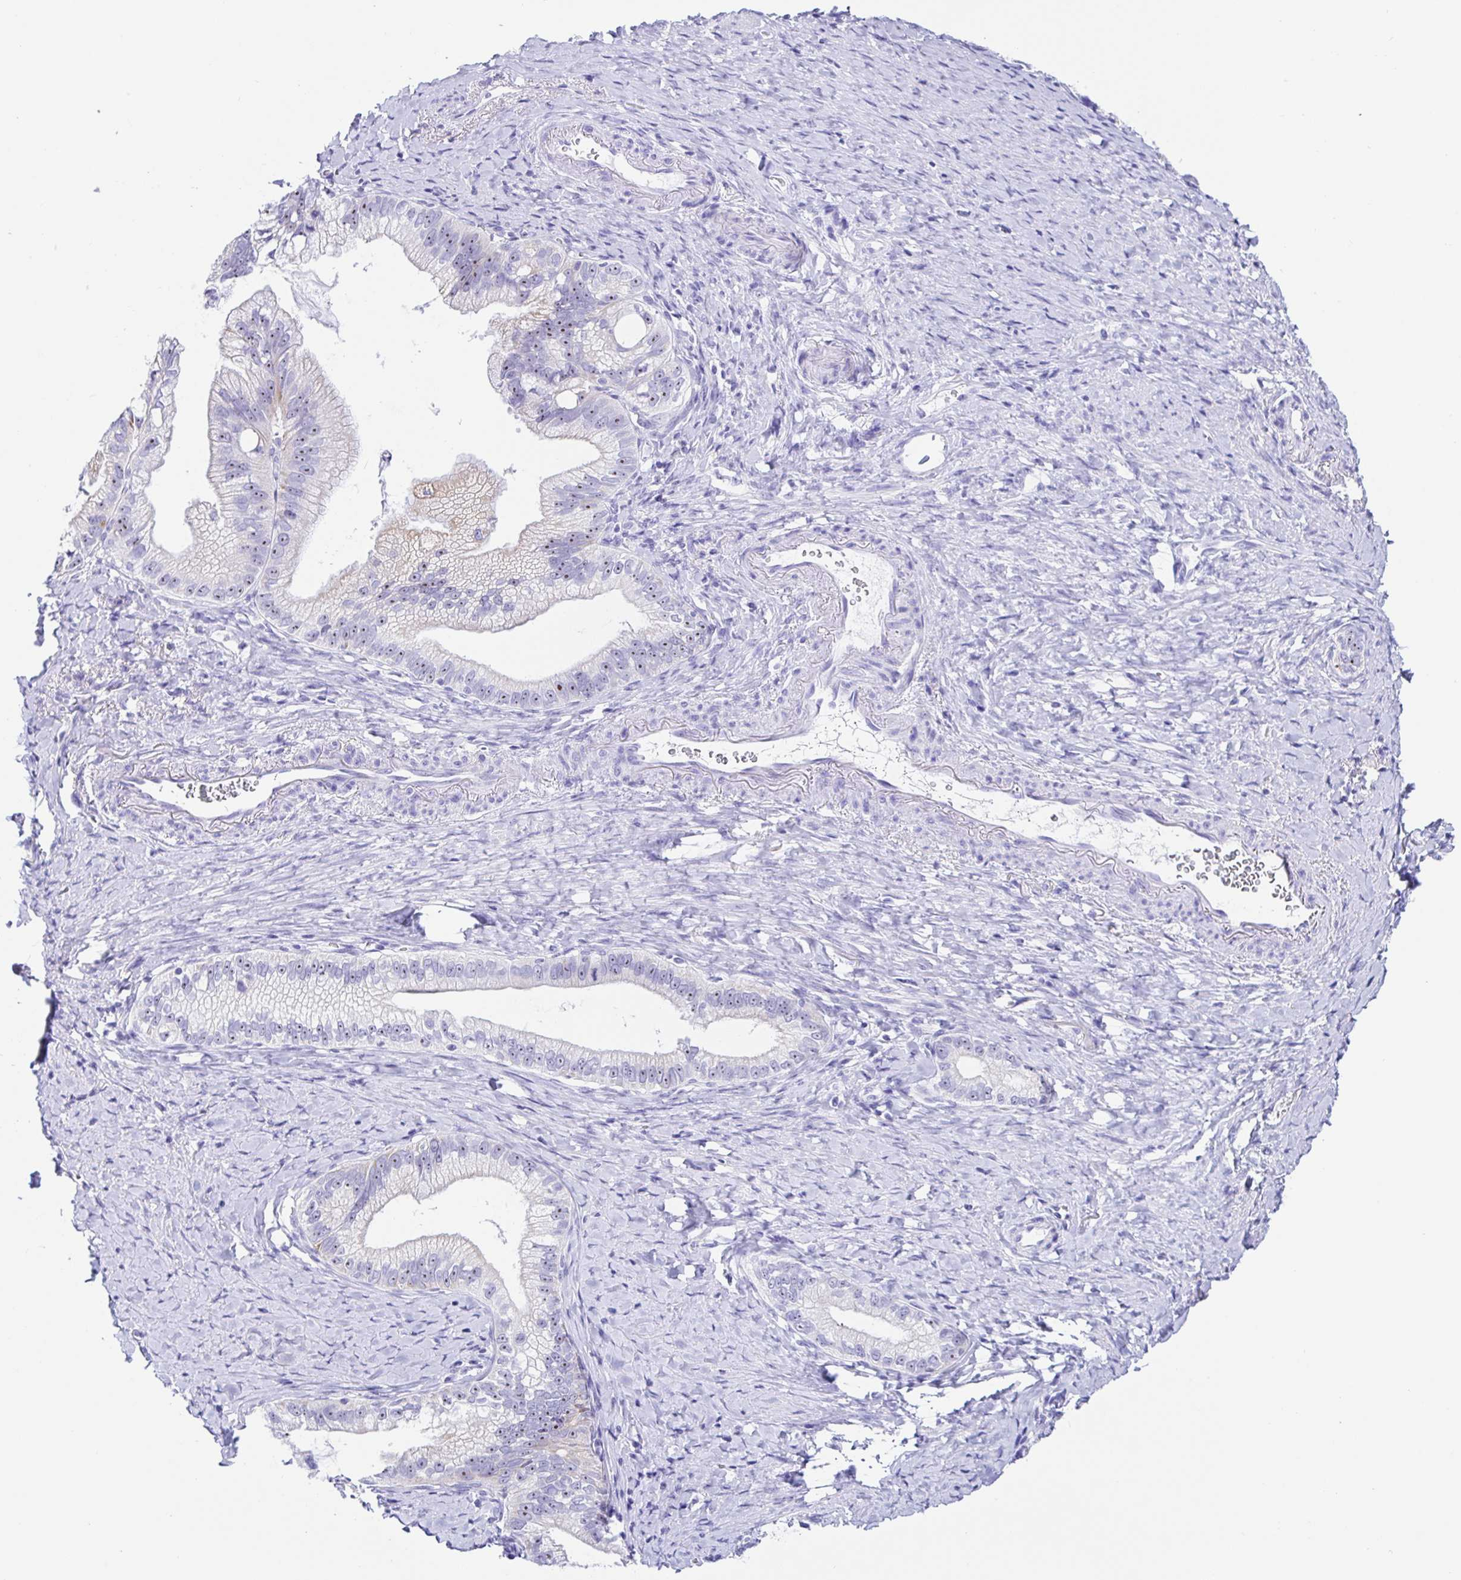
{"staining": {"intensity": "negative", "quantity": "none", "location": "none"}, "tissue": "pancreatic cancer", "cell_type": "Tumor cells", "image_type": "cancer", "snomed": [{"axis": "morphology", "description": "Adenocarcinoma, NOS"}, {"axis": "topography", "description": "Pancreas"}], "caption": "Immunohistochemical staining of human pancreatic cancer displays no significant expression in tumor cells. (DAB IHC visualized using brightfield microscopy, high magnification).", "gene": "PRAMEF19", "patient": {"sex": "male", "age": 70}}